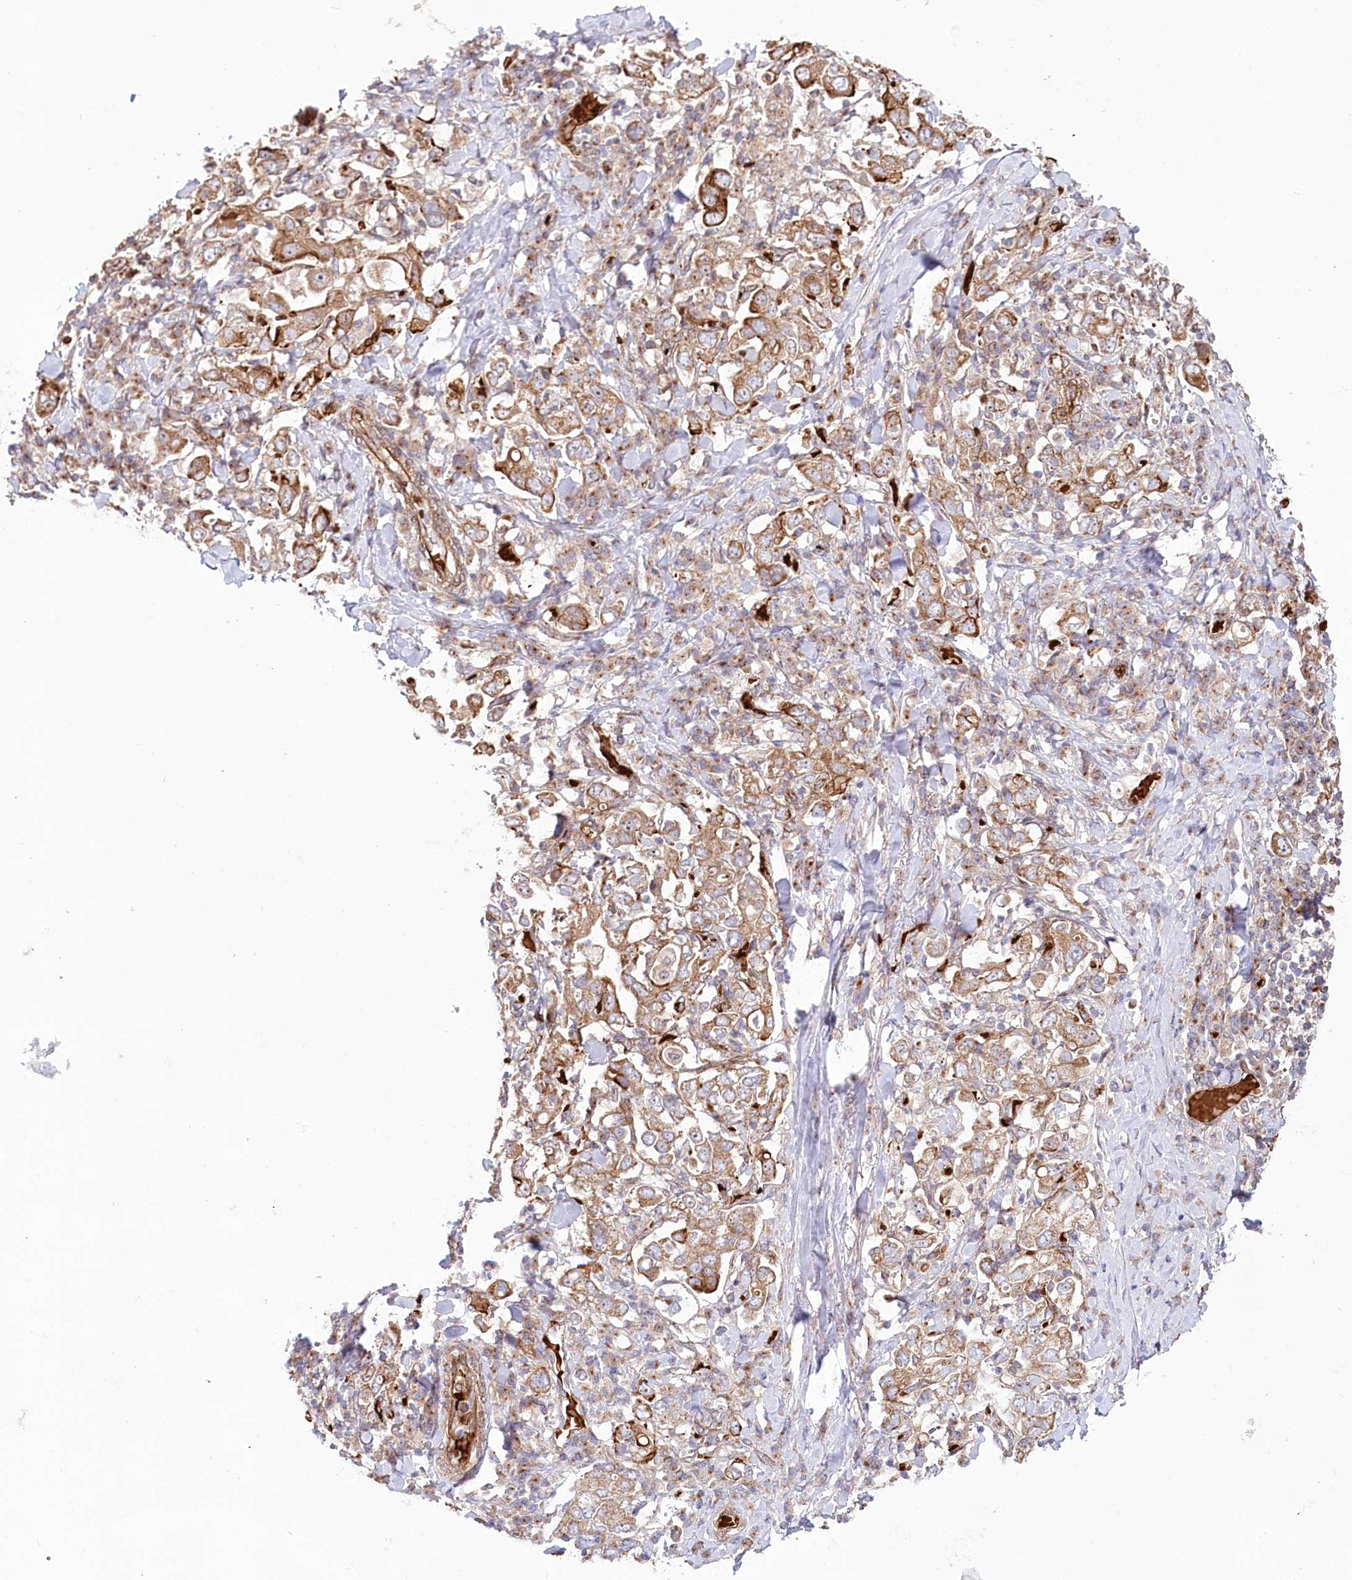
{"staining": {"intensity": "moderate", "quantity": ">75%", "location": "cytoplasmic/membranous"}, "tissue": "stomach cancer", "cell_type": "Tumor cells", "image_type": "cancer", "snomed": [{"axis": "morphology", "description": "Adenocarcinoma, NOS"}, {"axis": "topography", "description": "Stomach, upper"}], "caption": "Protein expression analysis of adenocarcinoma (stomach) demonstrates moderate cytoplasmic/membranous expression in approximately >75% of tumor cells.", "gene": "COMMD3", "patient": {"sex": "male", "age": 62}}